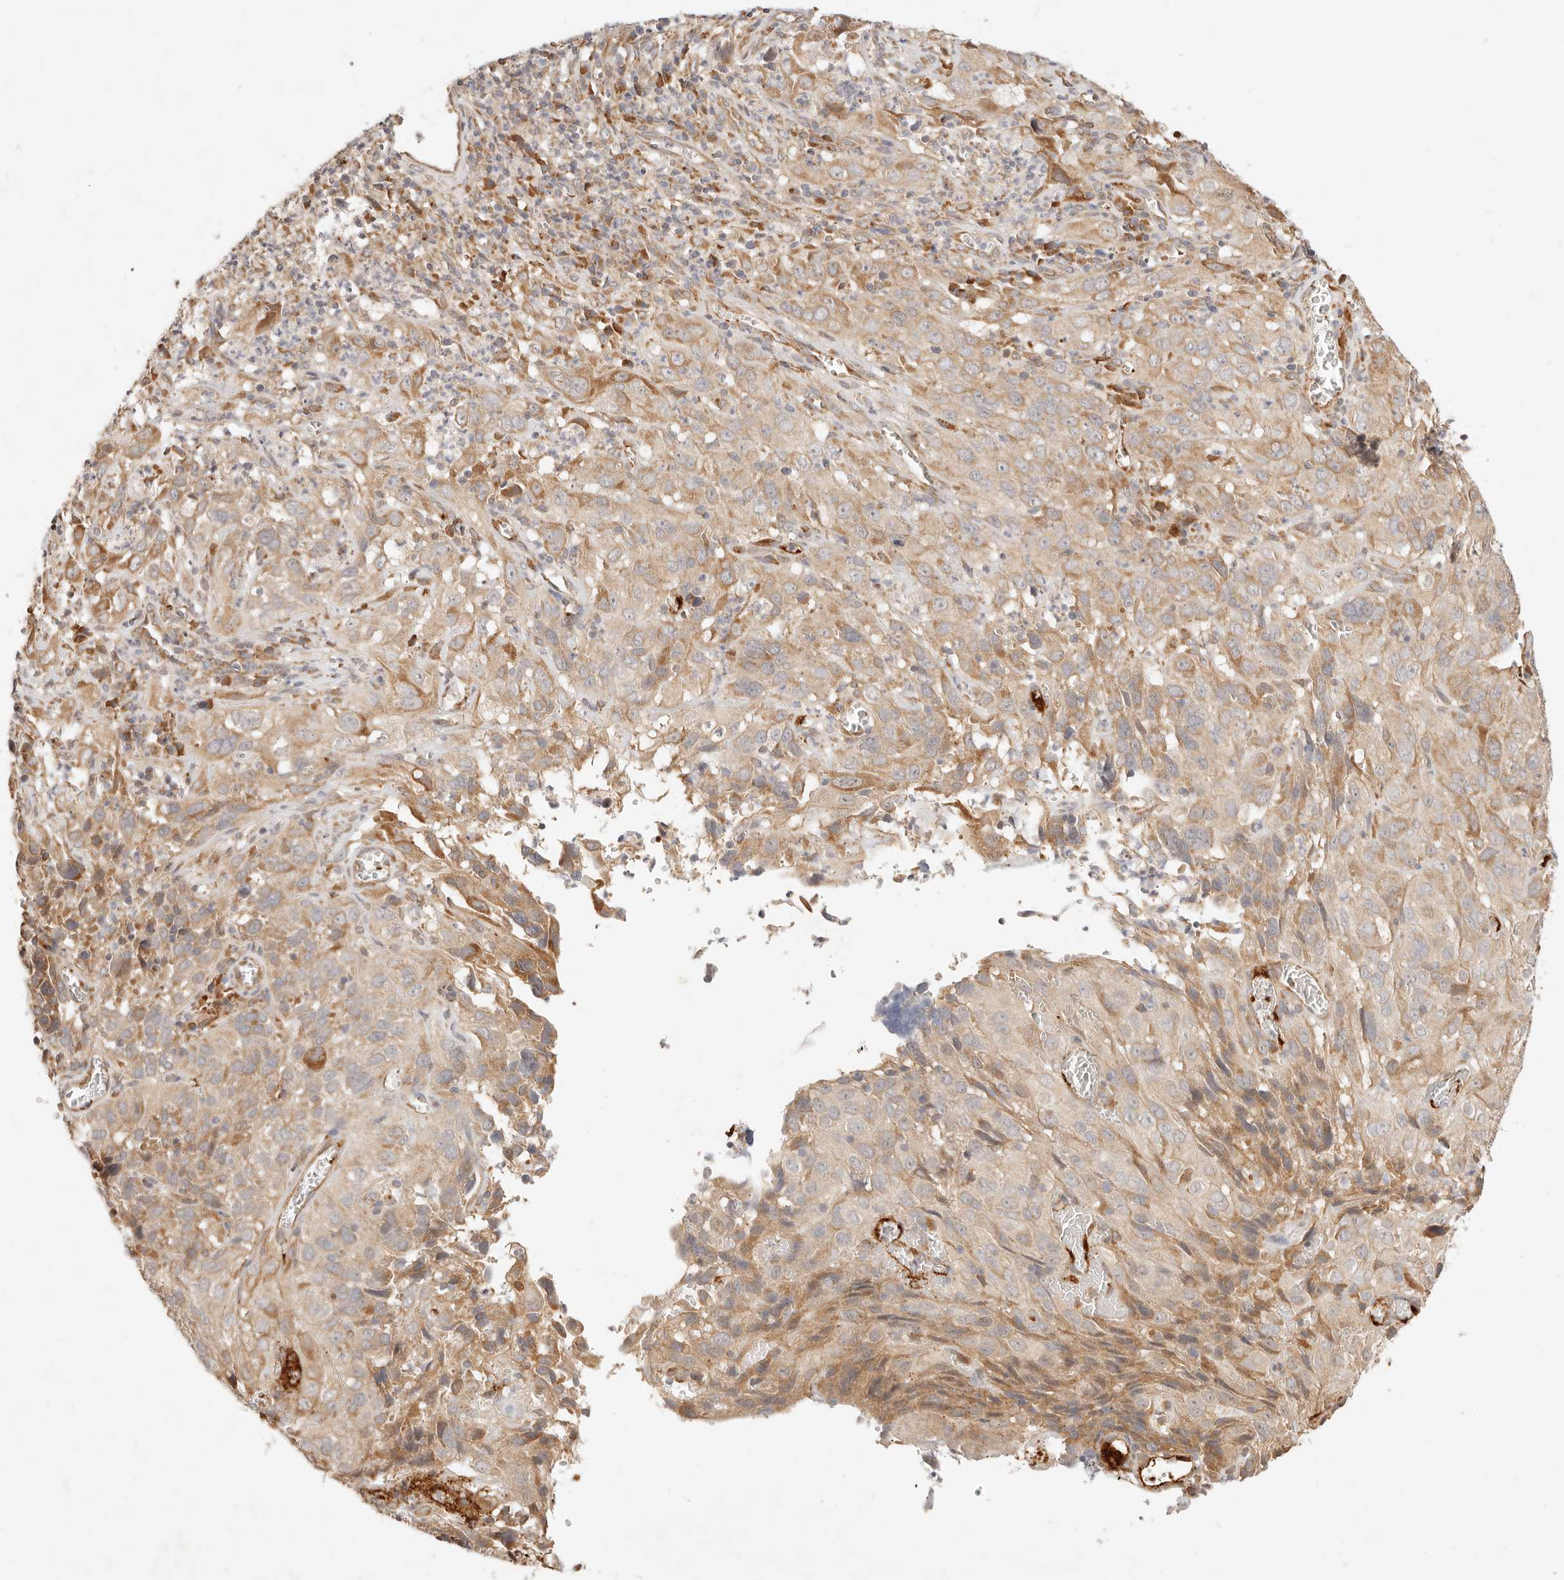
{"staining": {"intensity": "moderate", "quantity": ">75%", "location": "cytoplasmic/membranous"}, "tissue": "cervical cancer", "cell_type": "Tumor cells", "image_type": "cancer", "snomed": [{"axis": "morphology", "description": "Squamous cell carcinoma, NOS"}, {"axis": "topography", "description": "Cervix"}], "caption": "This micrograph reveals immunohistochemistry (IHC) staining of human squamous cell carcinoma (cervical), with medium moderate cytoplasmic/membranous staining in approximately >75% of tumor cells.", "gene": "UBXN10", "patient": {"sex": "female", "age": 32}}